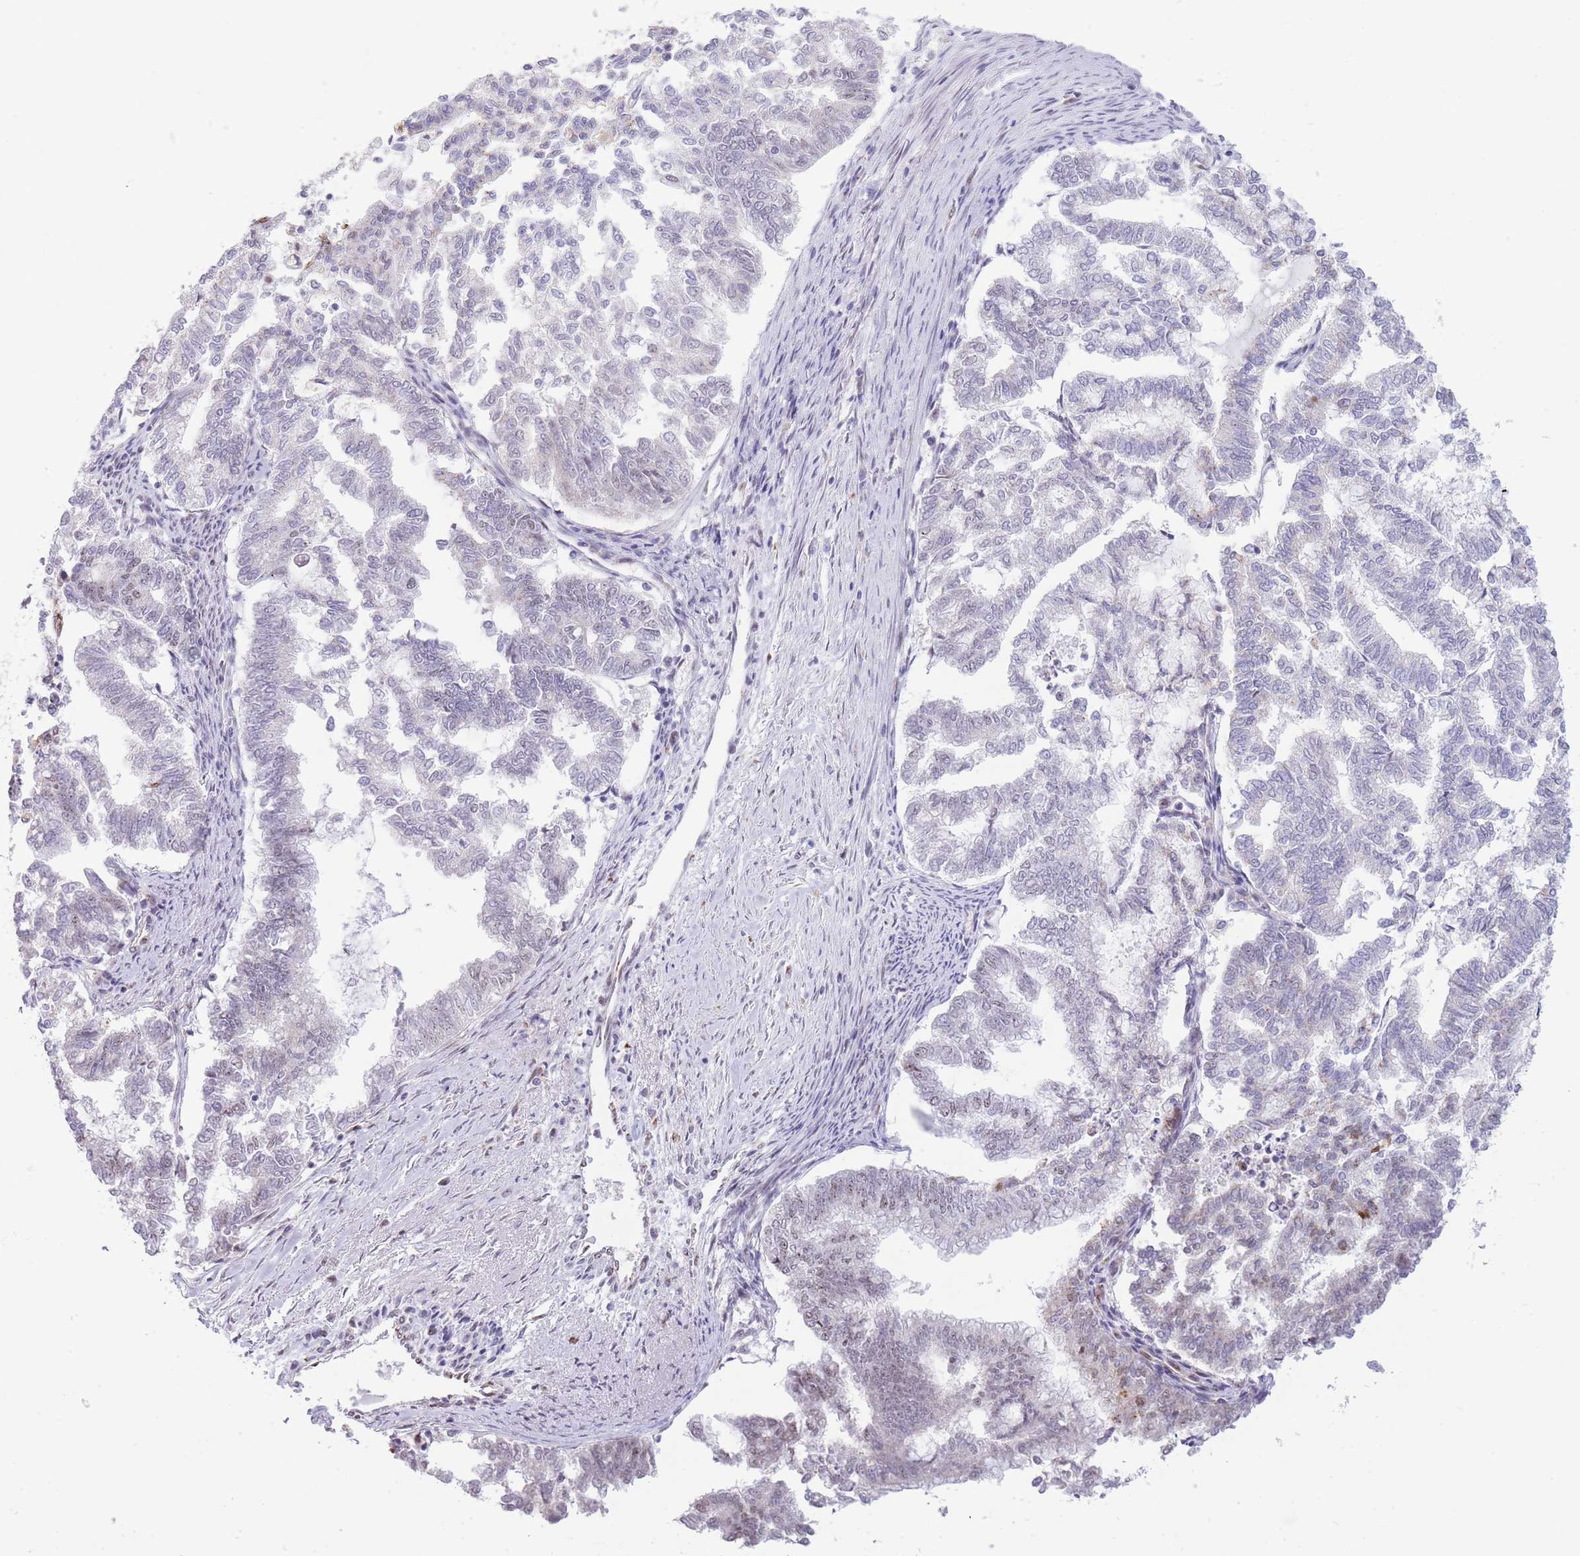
{"staining": {"intensity": "moderate", "quantity": "<25%", "location": "cytoplasmic/membranous,nuclear"}, "tissue": "endometrial cancer", "cell_type": "Tumor cells", "image_type": "cancer", "snomed": [{"axis": "morphology", "description": "Adenocarcinoma, NOS"}, {"axis": "topography", "description": "Endometrium"}], "caption": "A high-resolution histopathology image shows immunohistochemistry staining of adenocarcinoma (endometrial), which exhibits moderate cytoplasmic/membranous and nuclear positivity in approximately <25% of tumor cells.", "gene": "INO80C", "patient": {"sex": "female", "age": 79}}